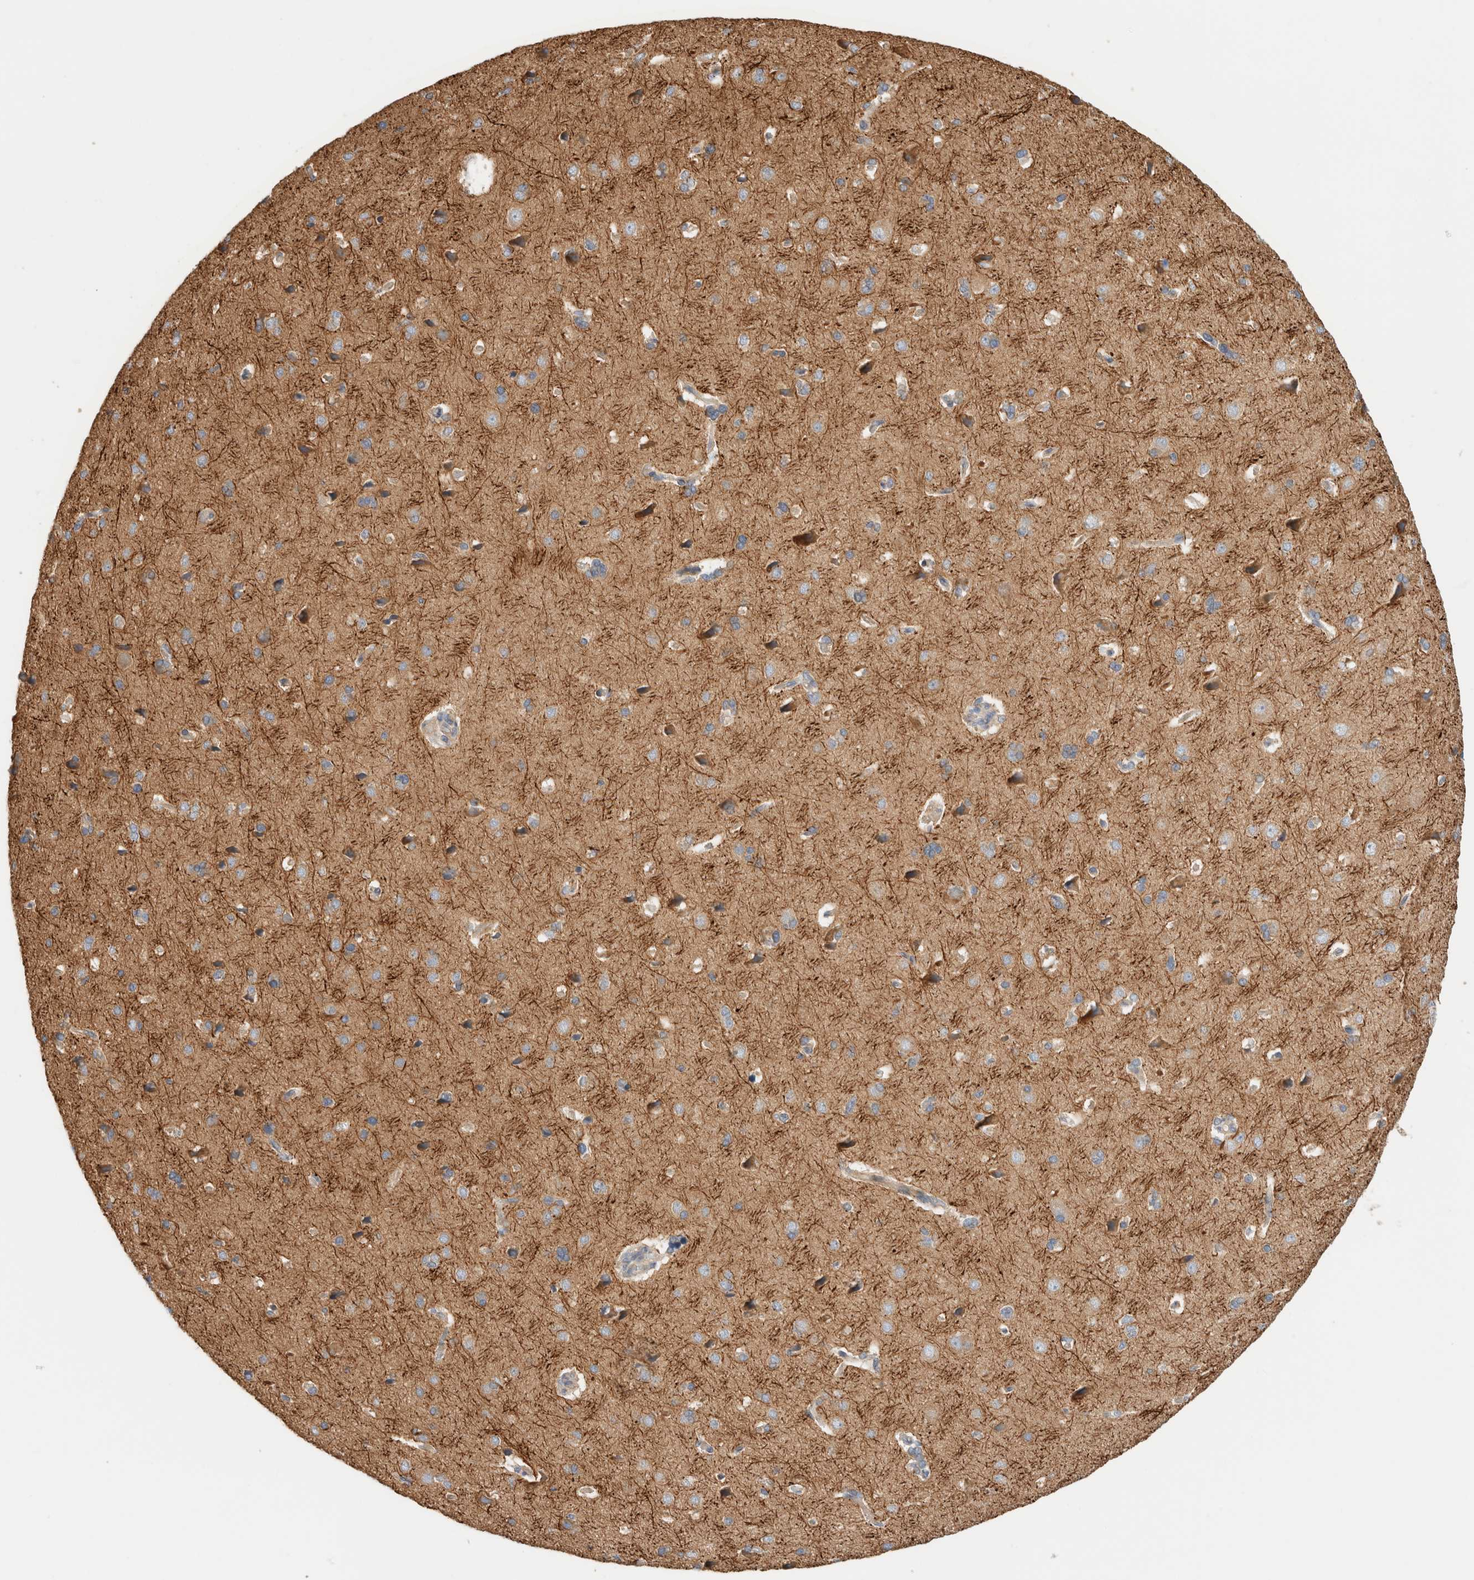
{"staining": {"intensity": "weak", "quantity": "25%-75%", "location": "cytoplasmic/membranous"}, "tissue": "cerebral cortex", "cell_type": "Endothelial cells", "image_type": "normal", "snomed": [{"axis": "morphology", "description": "Normal tissue, NOS"}, {"axis": "topography", "description": "Cerebral cortex"}], "caption": "Cerebral cortex stained with IHC reveals weak cytoplasmic/membranous staining in about 25%-75% of endothelial cells. Using DAB (3,3'-diaminobenzidine) (brown) and hematoxylin (blue) stains, captured at high magnification using brightfield microscopy.", "gene": "B3GNTL1", "patient": {"sex": "male", "age": 62}}